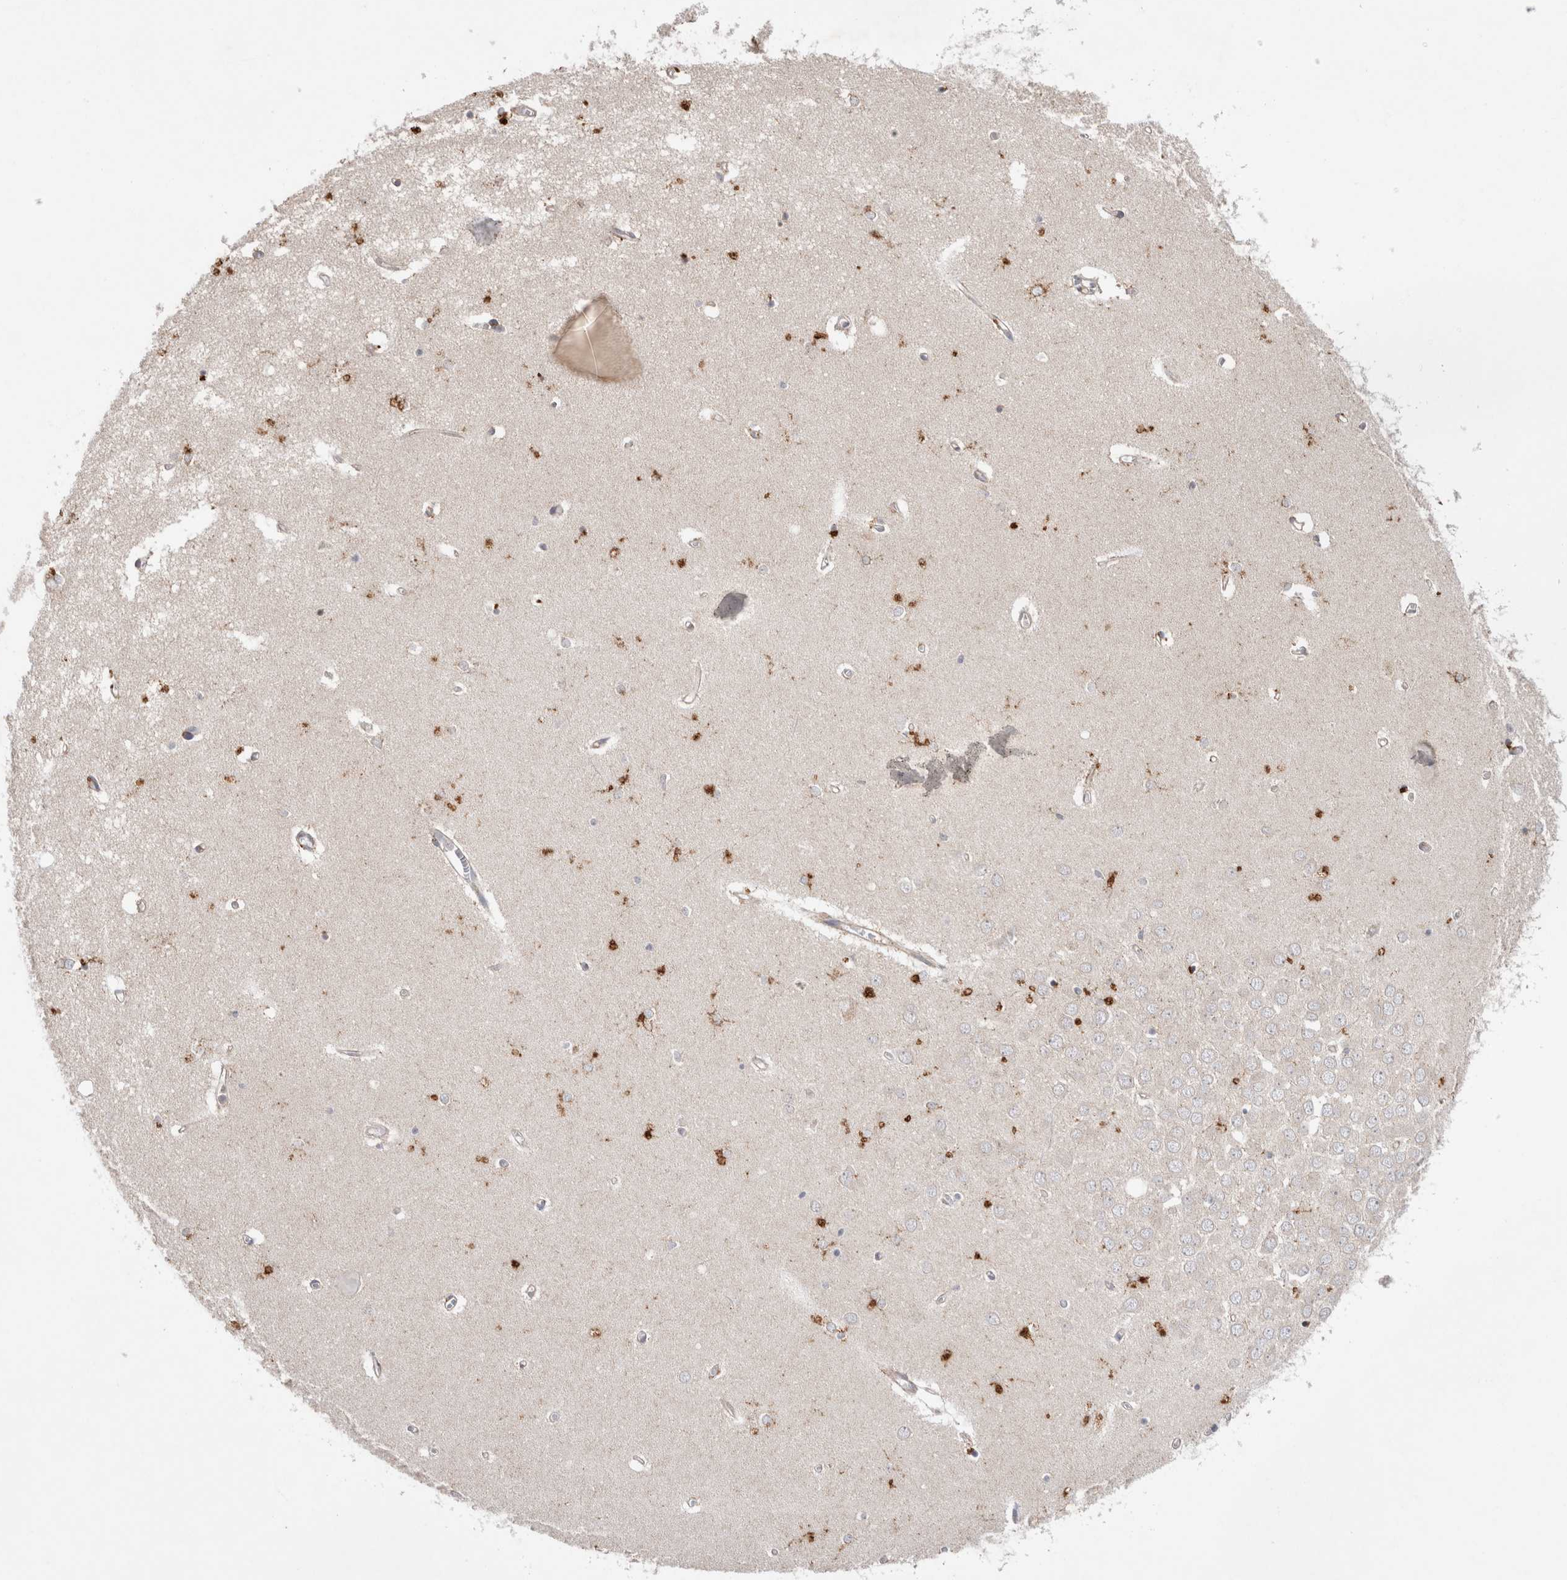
{"staining": {"intensity": "strong", "quantity": "25%-75%", "location": "cytoplasmic/membranous"}, "tissue": "hippocampus", "cell_type": "Glial cells", "image_type": "normal", "snomed": [{"axis": "morphology", "description": "Normal tissue, NOS"}, {"axis": "topography", "description": "Hippocampus"}], "caption": "This is an image of IHC staining of normal hippocampus, which shows strong expression in the cytoplasmic/membranous of glial cells.", "gene": "NPC1", "patient": {"sex": "male", "age": 70}}